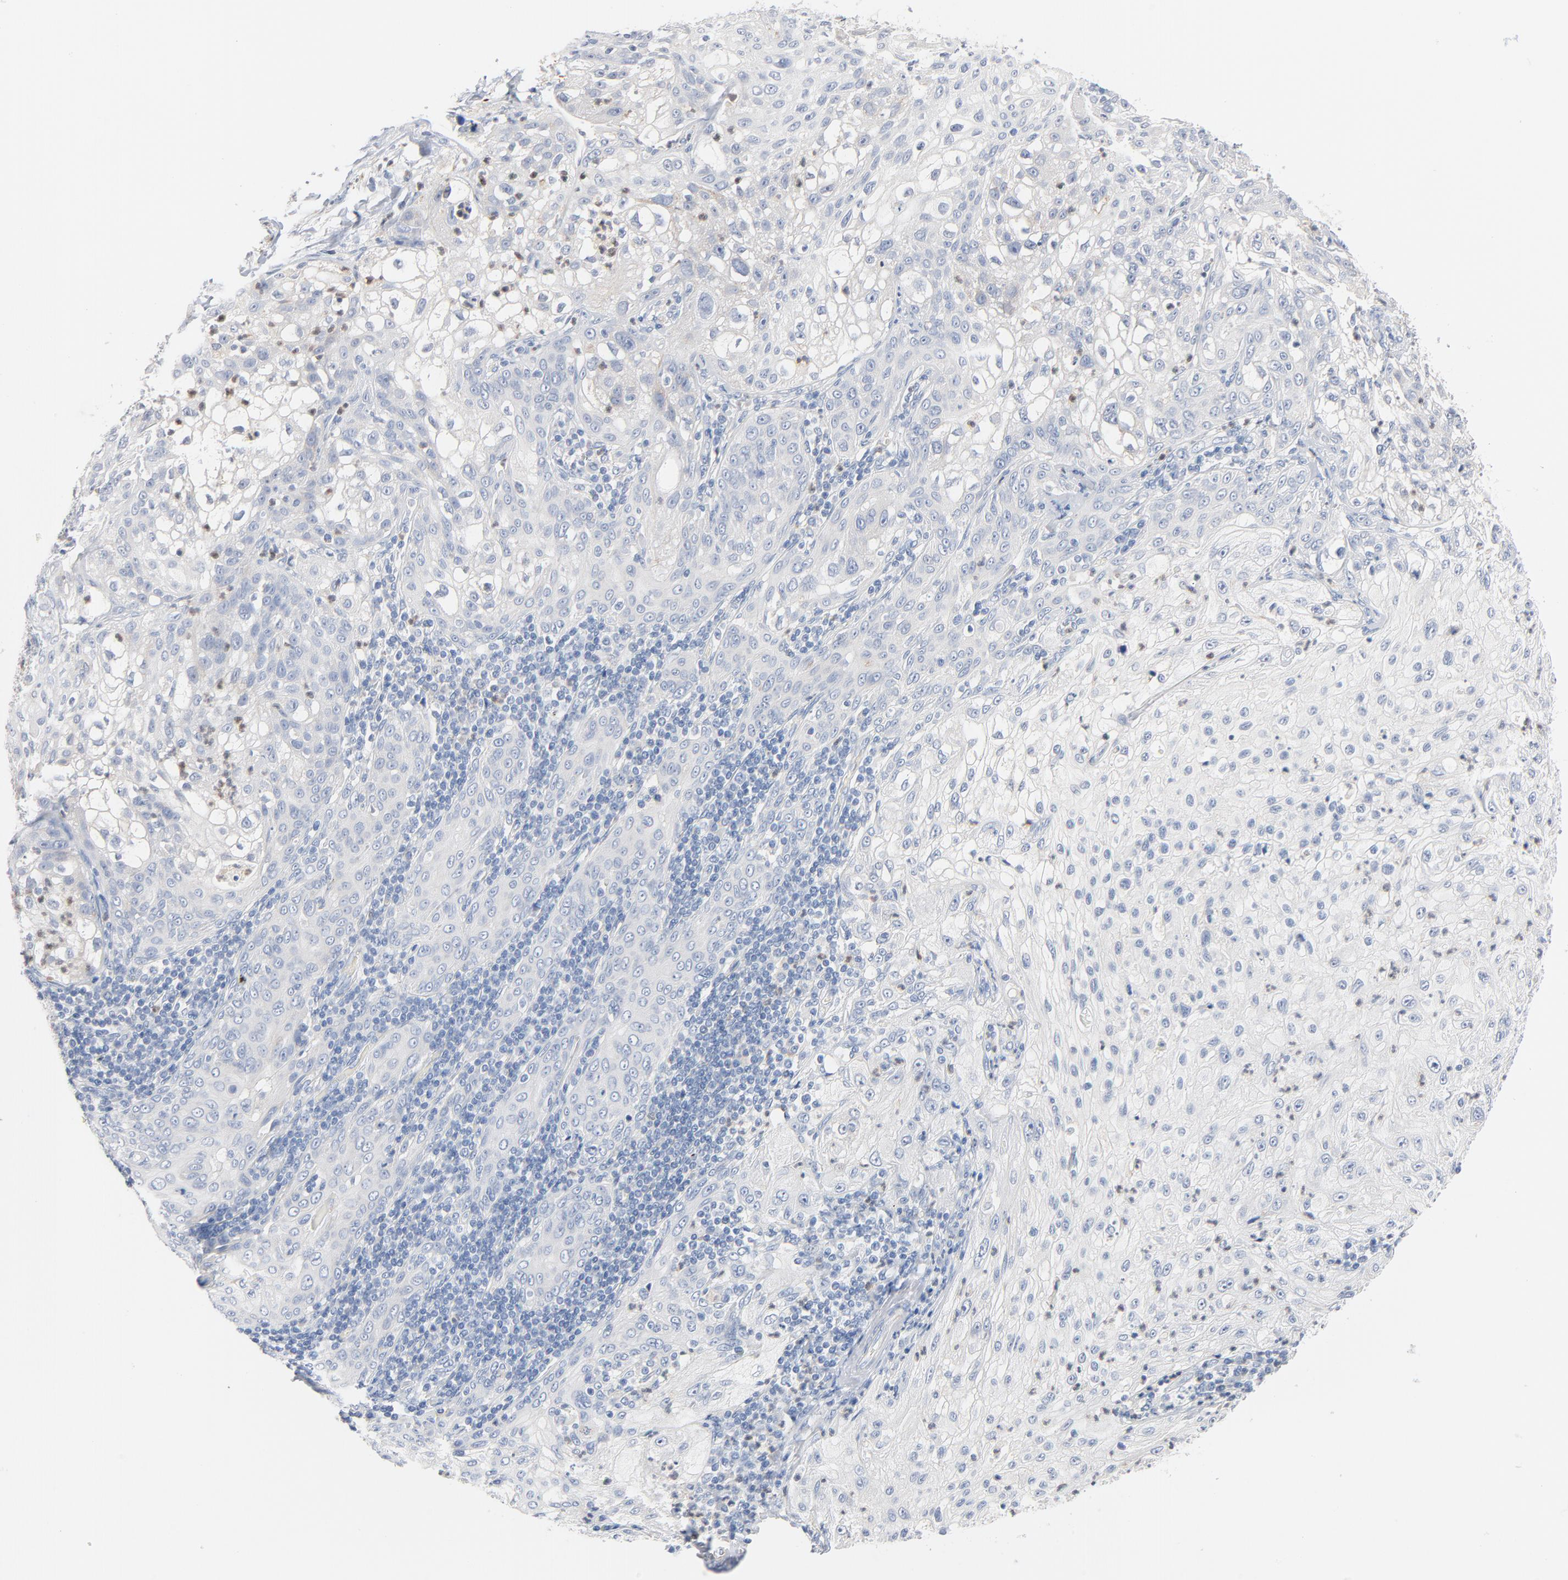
{"staining": {"intensity": "negative", "quantity": "none", "location": "none"}, "tissue": "lung cancer", "cell_type": "Tumor cells", "image_type": "cancer", "snomed": [{"axis": "morphology", "description": "Inflammation, NOS"}, {"axis": "morphology", "description": "Squamous cell carcinoma, NOS"}, {"axis": "topography", "description": "Lymph node"}, {"axis": "topography", "description": "Soft tissue"}, {"axis": "topography", "description": "Lung"}], "caption": "DAB immunohistochemical staining of lung squamous cell carcinoma displays no significant positivity in tumor cells.", "gene": "IFT43", "patient": {"sex": "male", "age": 66}}